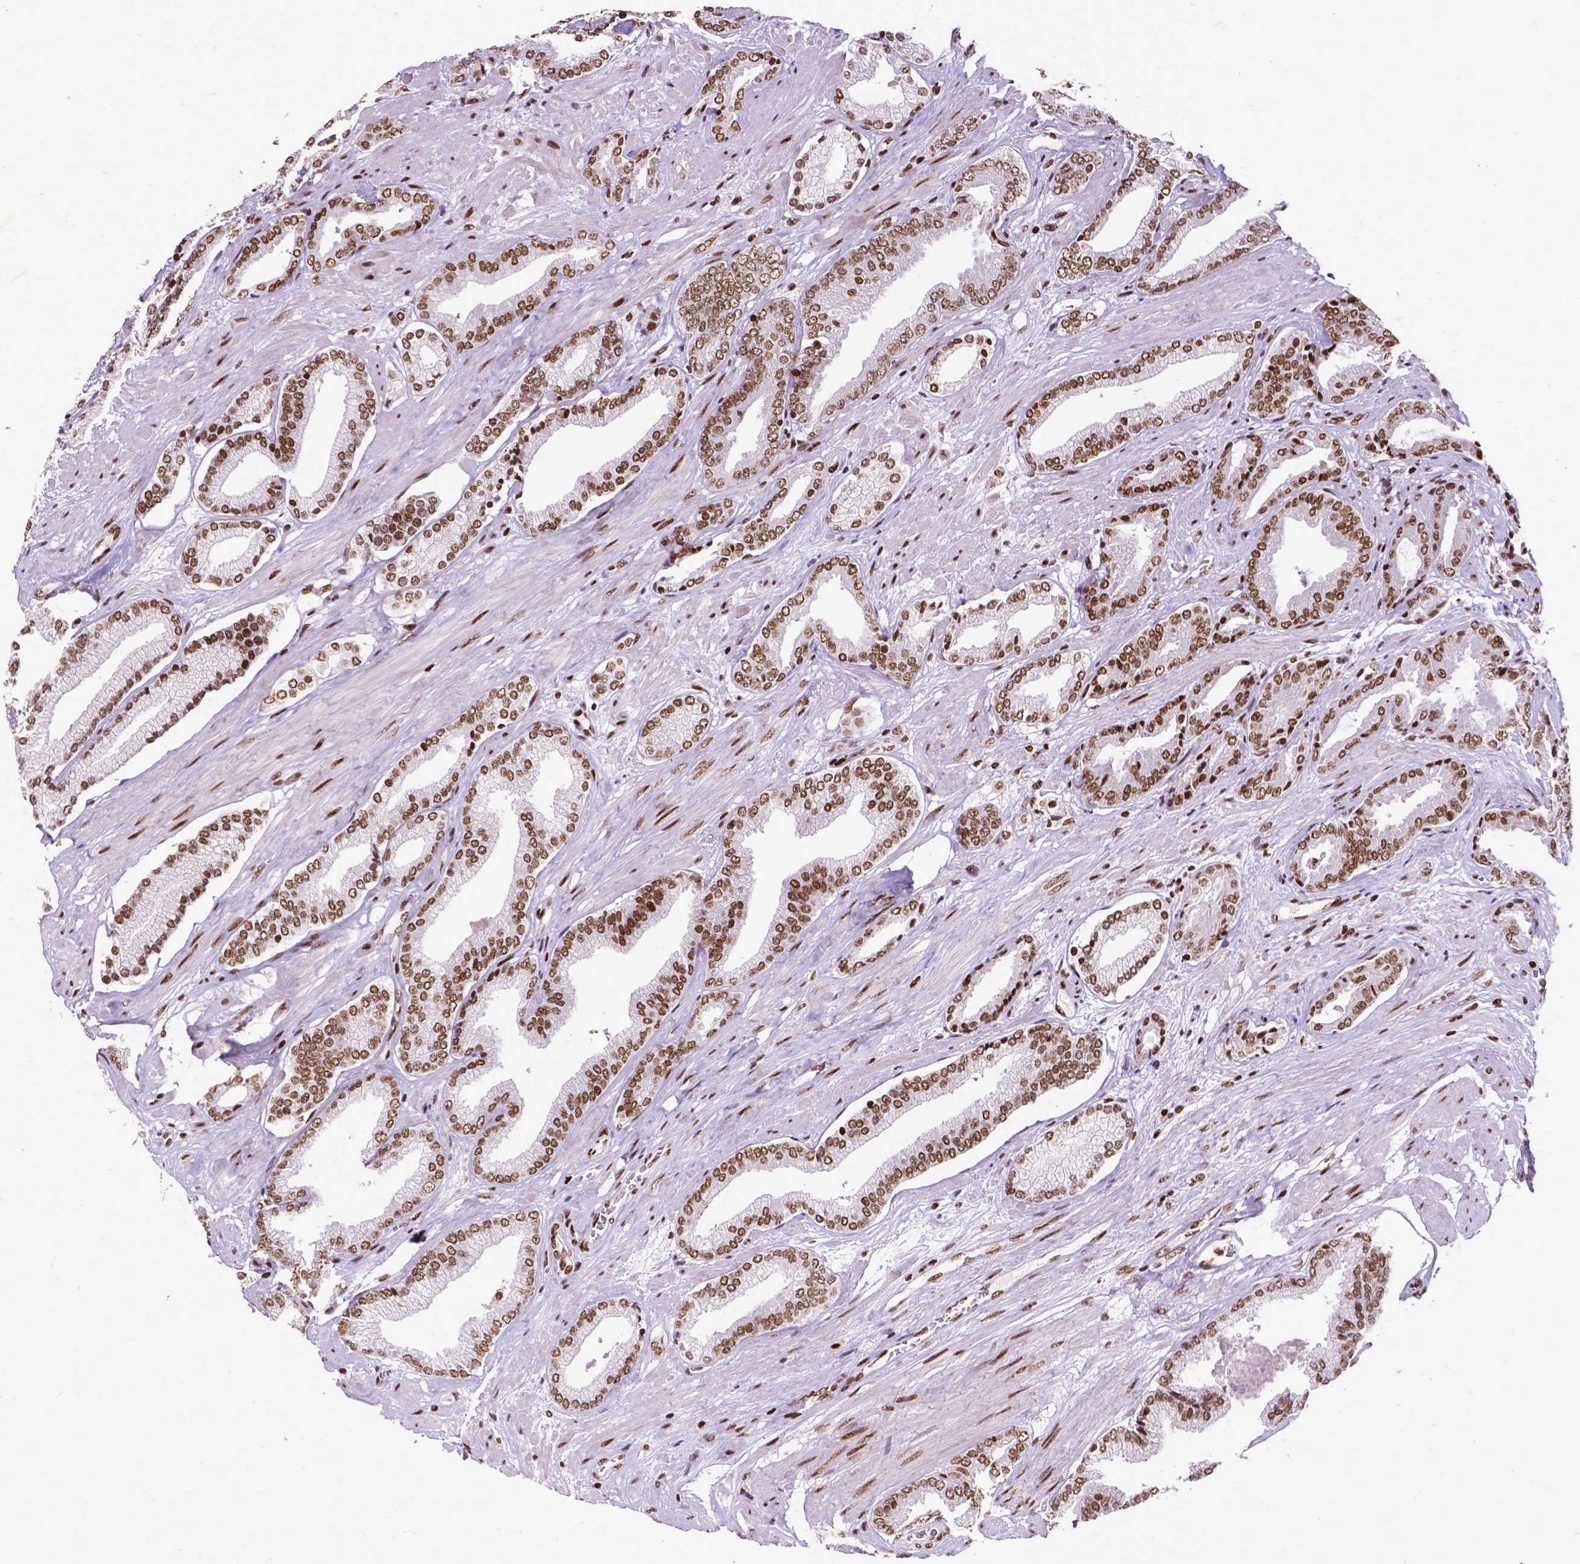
{"staining": {"intensity": "moderate", "quantity": ">75%", "location": "nuclear"}, "tissue": "prostate cancer", "cell_type": "Tumor cells", "image_type": "cancer", "snomed": [{"axis": "morphology", "description": "Adenocarcinoma, High grade"}, {"axis": "topography", "description": "Prostate"}], "caption": "The micrograph shows staining of adenocarcinoma (high-grade) (prostate), revealing moderate nuclear protein staining (brown color) within tumor cells. The staining was performed using DAB to visualize the protein expression in brown, while the nuclei were stained in blue with hematoxylin (Magnification: 20x).", "gene": "CTCF", "patient": {"sex": "male", "age": 56}}